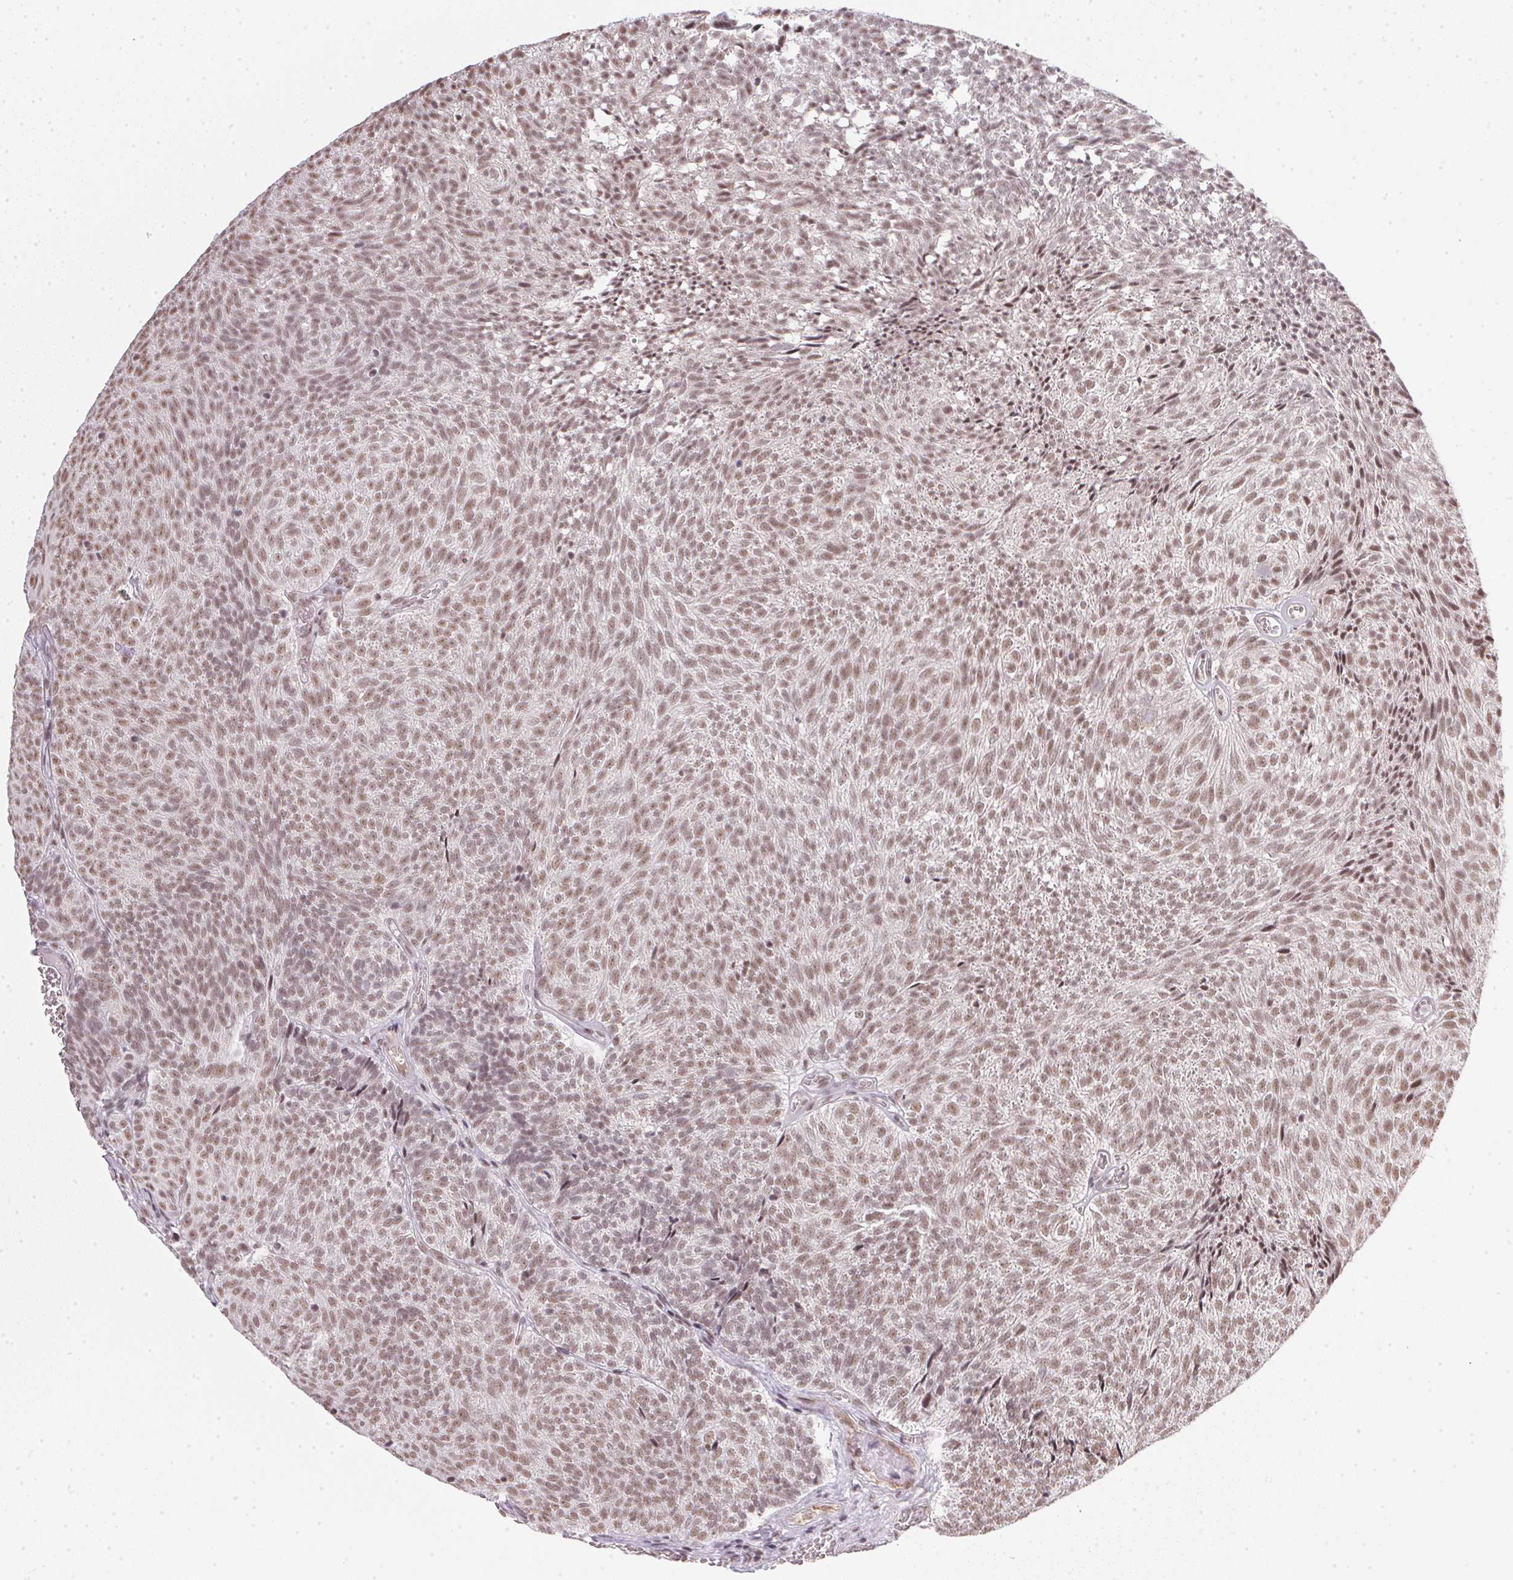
{"staining": {"intensity": "moderate", "quantity": ">75%", "location": "nuclear"}, "tissue": "urothelial cancer", "cell_type": "Tumor cells", "image_type": "cancer", "snomed": [{"axis": "morphology", "description": "Urothelial carcinoma, Low grade"}, {"axis": "topography", "description": "Urinary bladder"}], "caption": "This is an image of immunohistochemistry staining of urothelial cancer, which shows moderate staining in the nuclear of tumor cells.", "gene": "SRSF7", "patient": {"sex": "male", "age": 77}}